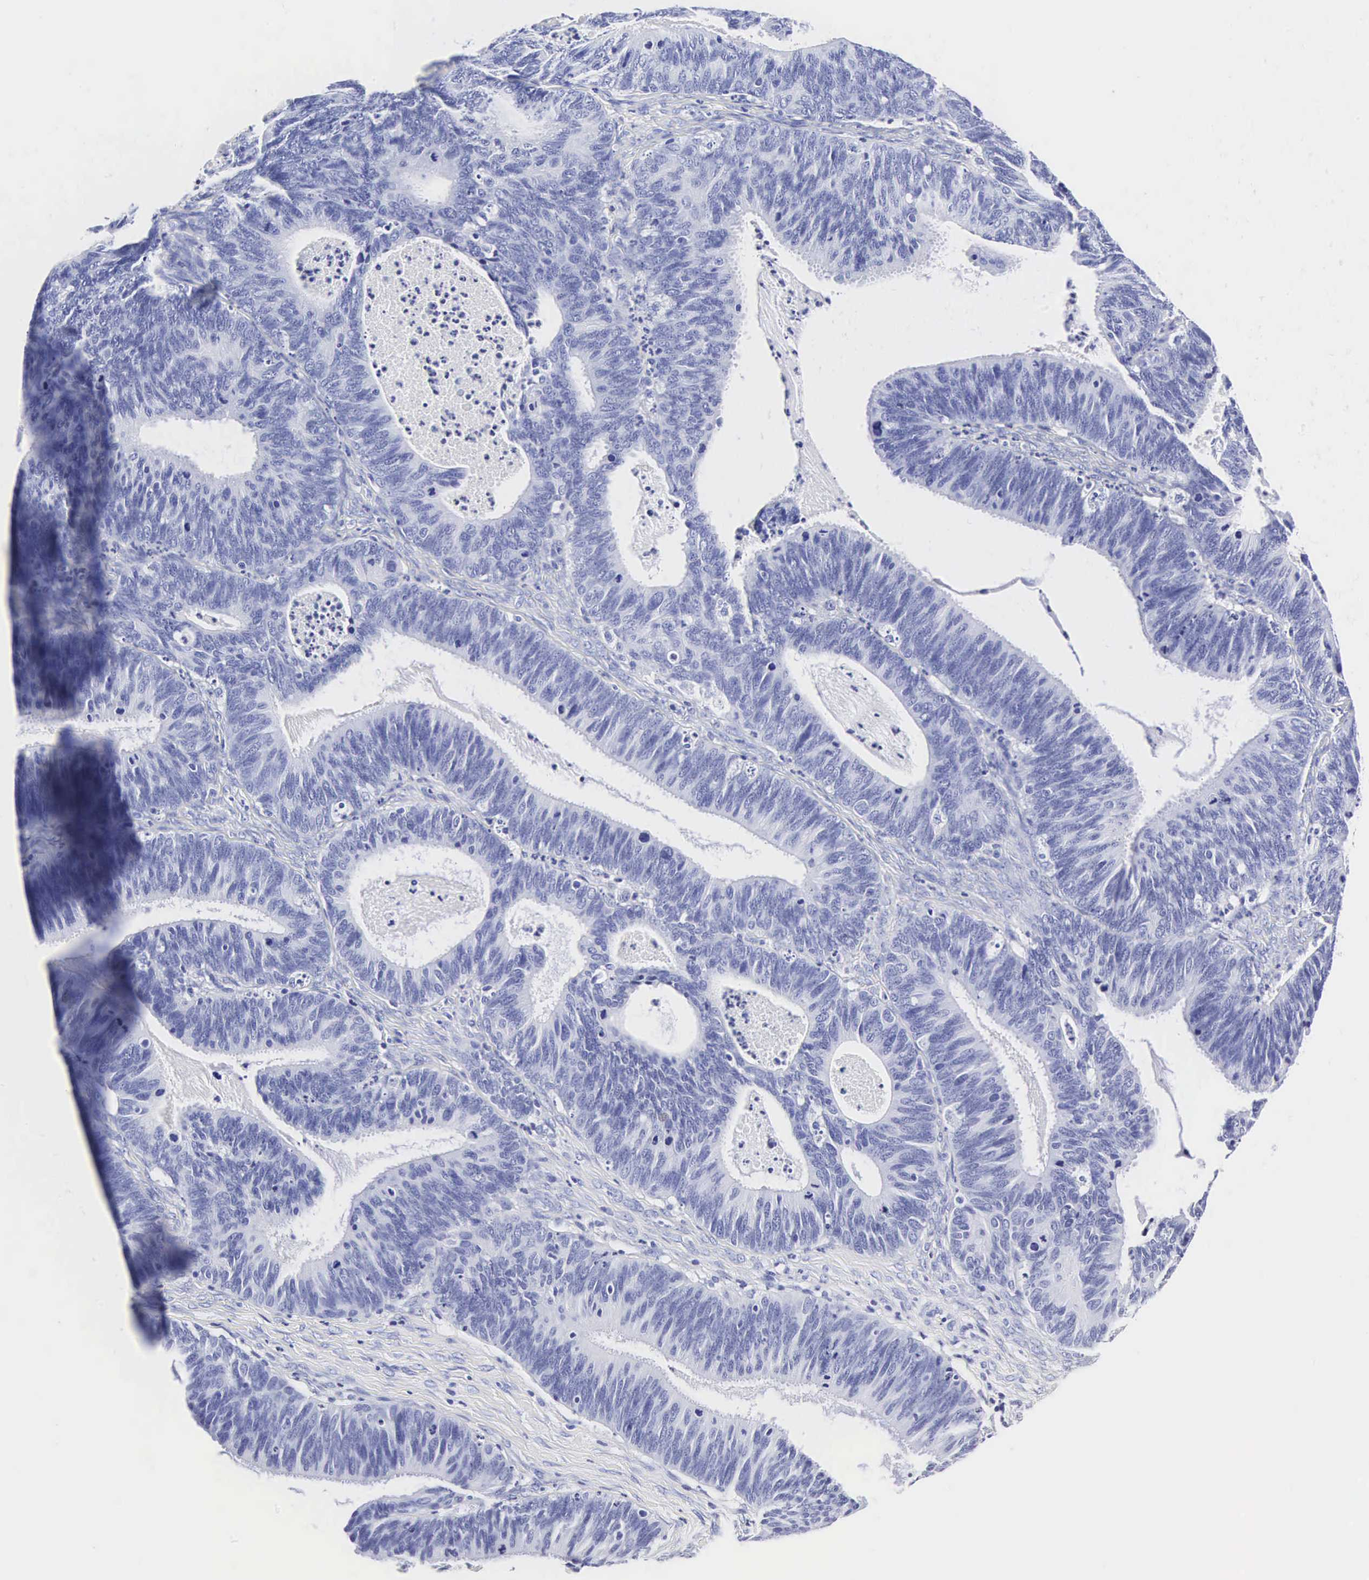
{"staining": {"intensity": "negative", "quantity": "none", "location": "none"}, "tissue": "ovarian cancer", "cell_type": "Tumor cells", "image_type": "cancer", "snomed": [{"axis": "morphology", "description": "Carcinoma, endometroid"}, {"axis": "topography", "description": "Ovary"}], "caption": "This image is of ovarian endometroid carcinoma stained with IHC to label a protein in brown with the nuclei are counter-stained blue. There is no positivity in tumor cells. Brightfield microscopy of immunohistochemistry (IHC) stained with DAB (brown) and hematoxylin (blue), captured at high magnification.", "gene": "INS", "patient": {"sex": "female", "age": 52}}